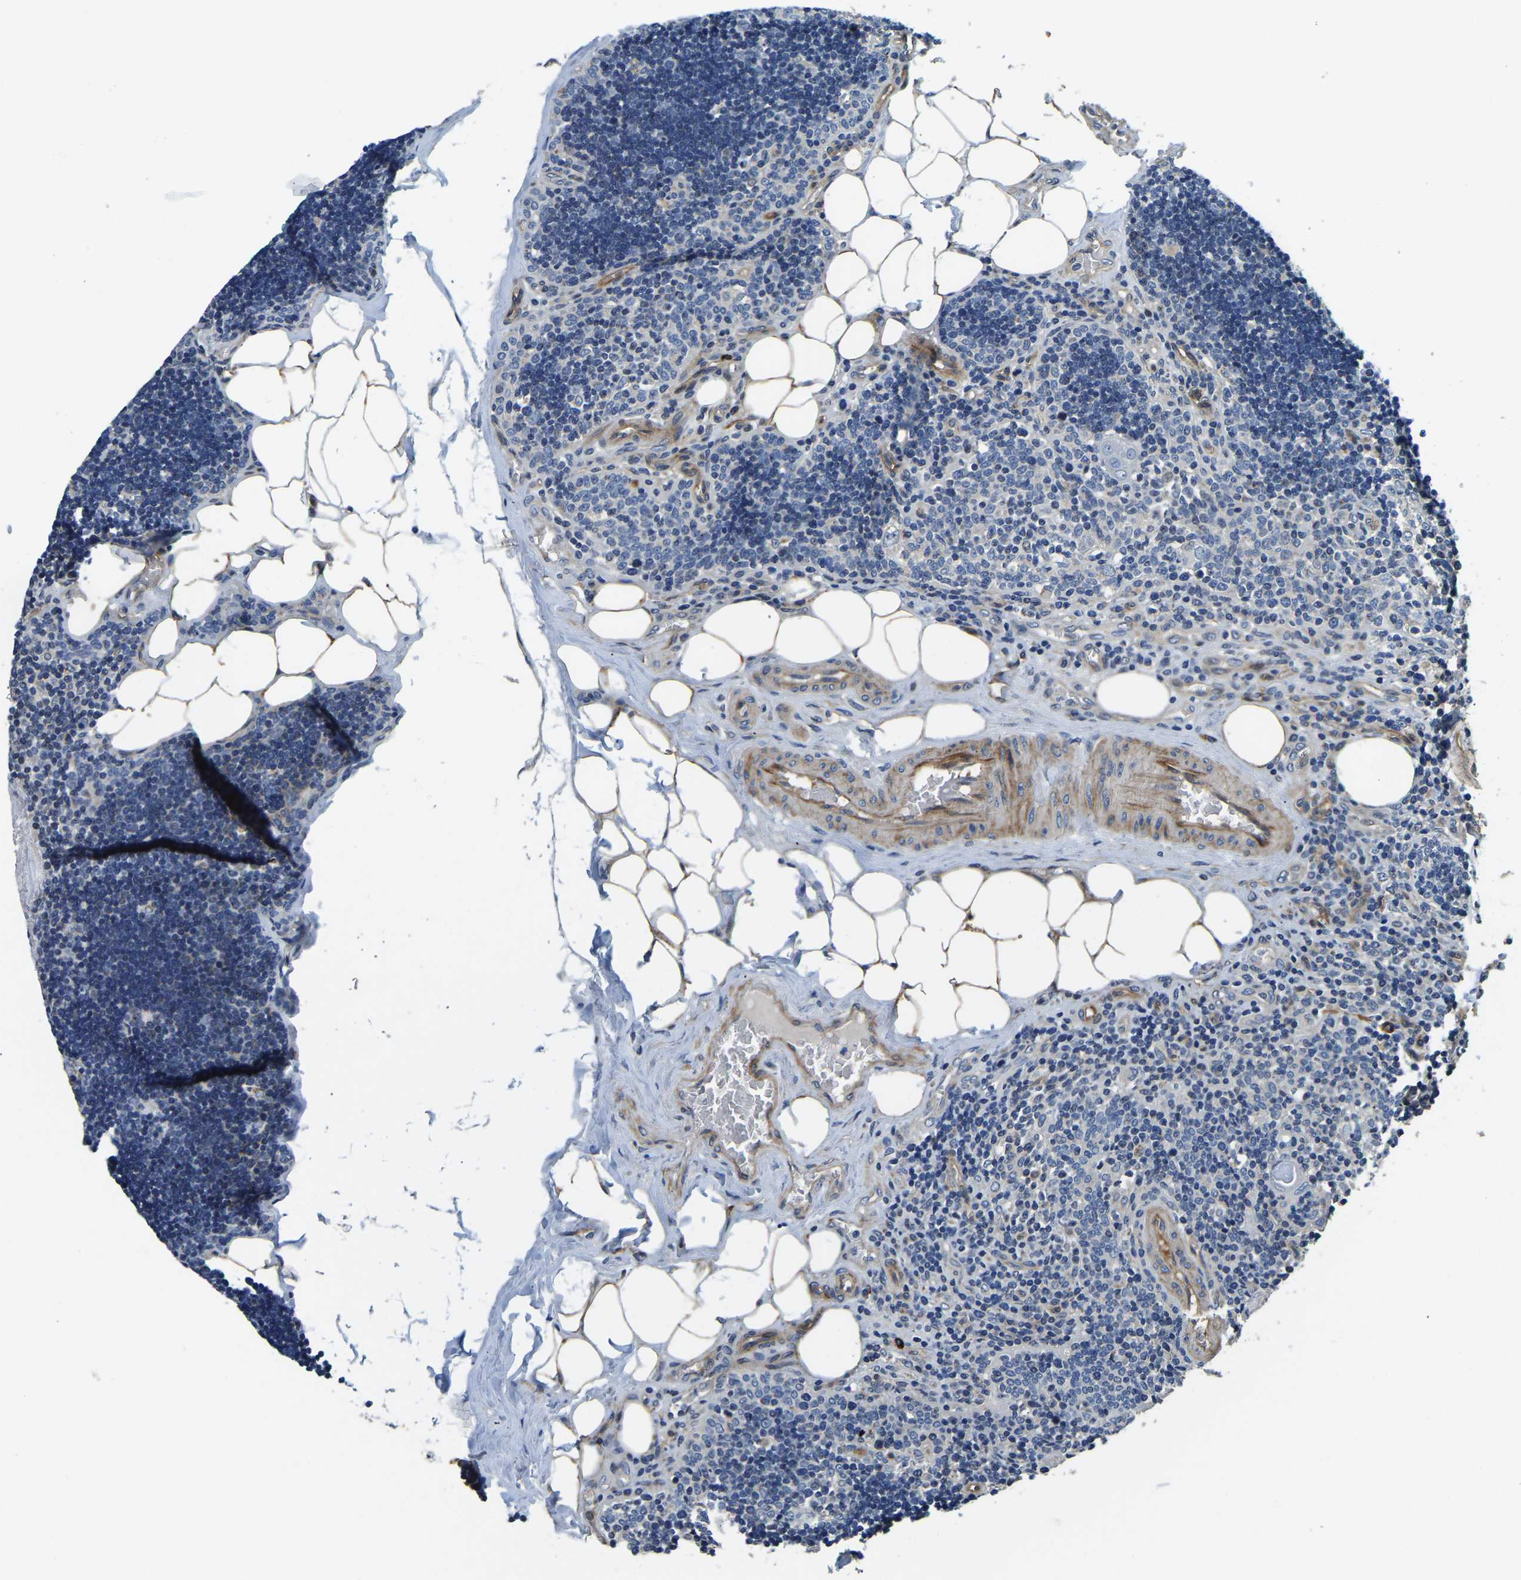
{"staining": {"intensity": "negative", "quantity": "none", "location": "none"}, "tissue": "lymph node", "cell_type": "Germinal center cells", "image_type": "normal", "snomed": [{"axis": "morphology", "description": "Normal tissue, NOS"}, {"axis": "topography", "description": "Lymph node"}], "caption": "Immunohistochemistry (IHC) micrograph of unremarkable human lymph node stained for a protein (brown), which shows no expression in germinal center cells. (IHC, brightfield microscopy, high magnification).", "gene": "RNF39", "patient": {"sex": "male", "age": 33}}